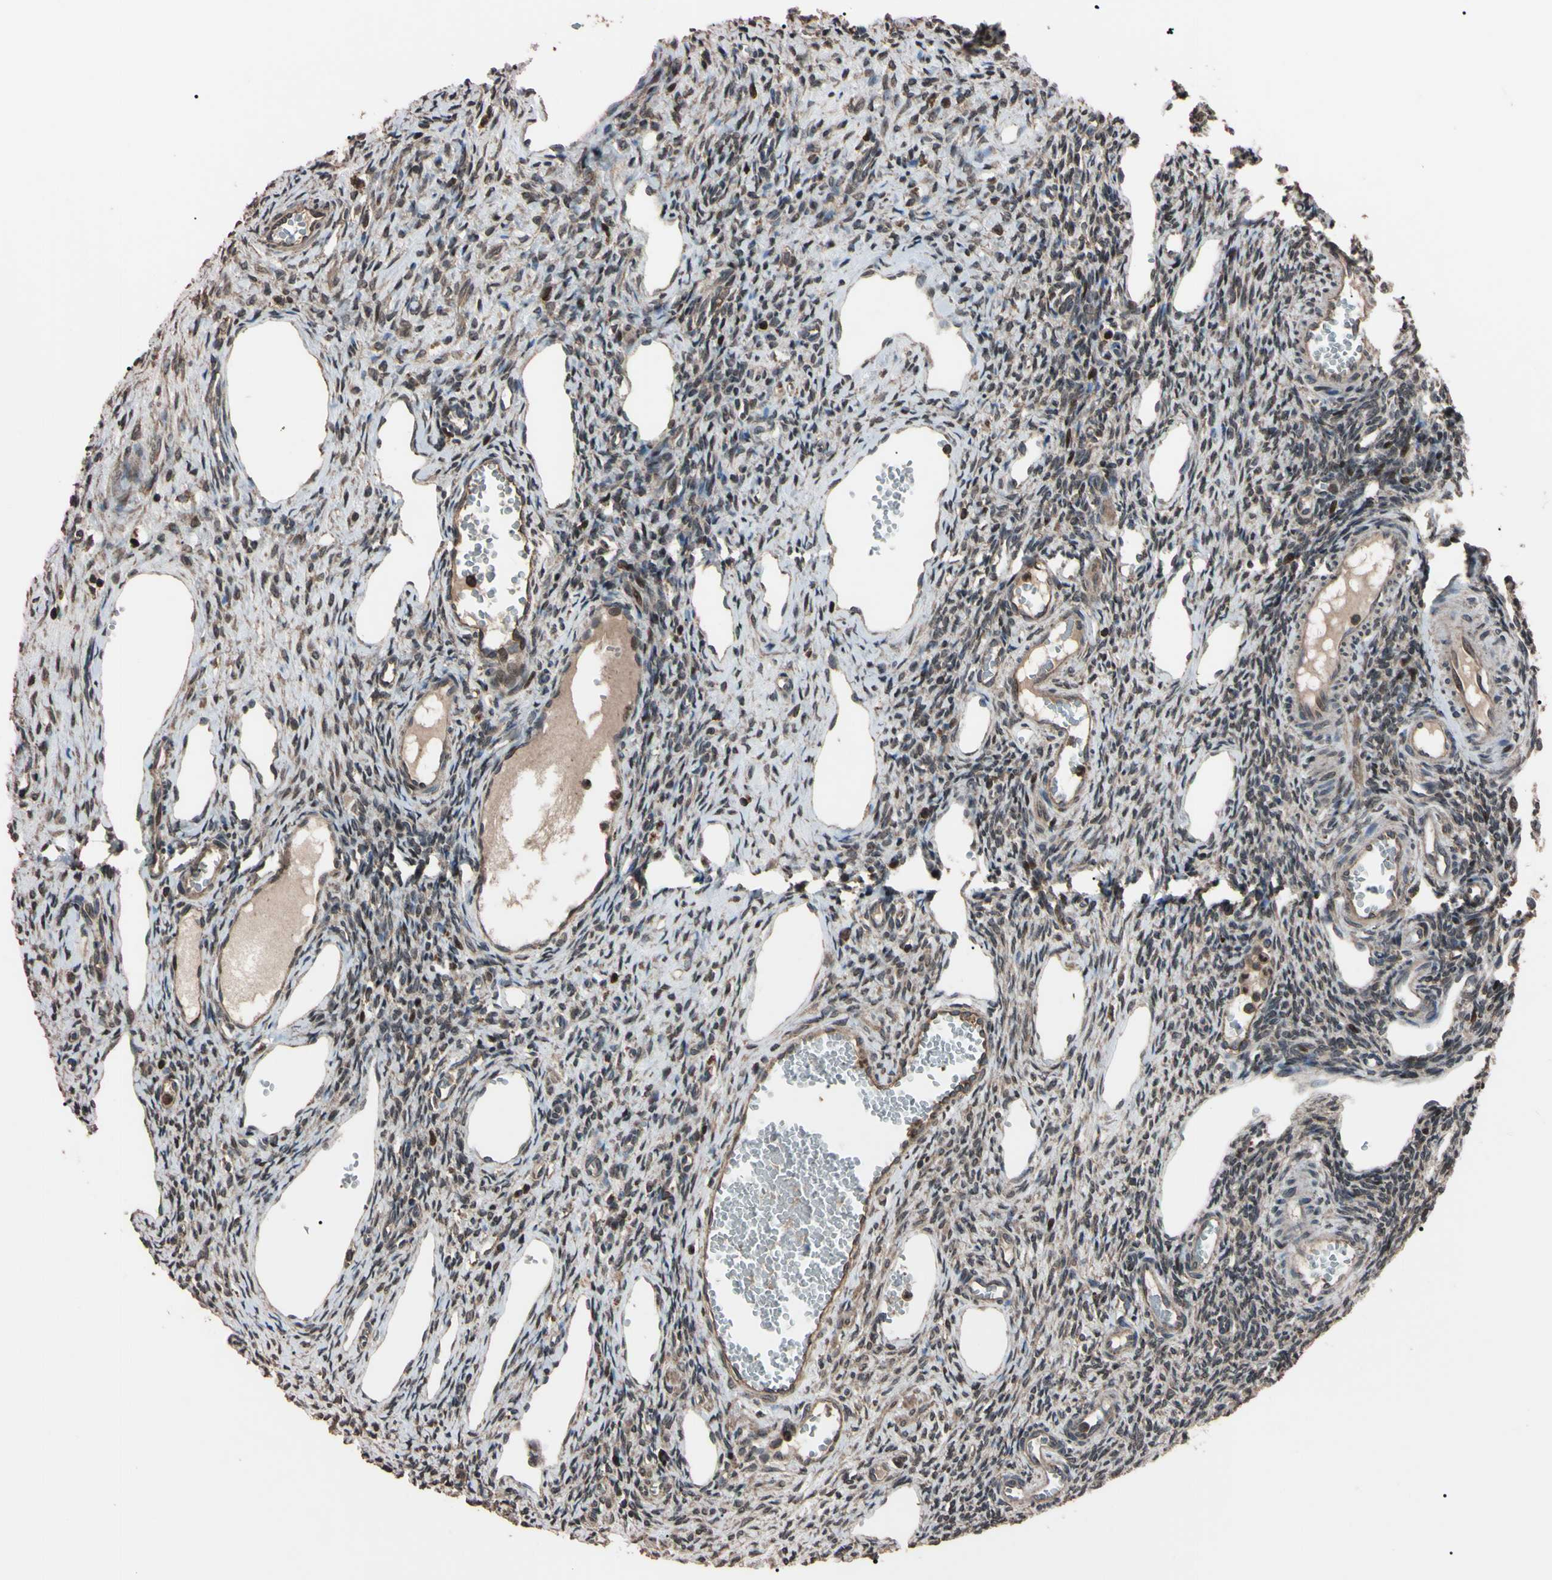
{"staining": {"intensity": "moderate", "quantity": "<25%", "location": "nuclear"}, "tissue": "ovary", "cell_type": "Ovarian stroma cells", "image_type": "normal", "snomed": [{"axis": "morphology", "description": "Normal tissue, NOS"}, {"axis": "topography", "description": "Ovary"}], "caption": "Unremarkable ovary was stained to show a protein in brown. There is low levels of moderate nuclear expression in approximately <25% of ovarian stroma cells.", "gene": "TNFRSF1A", "patient": {"sex": "female", "age": 33}}